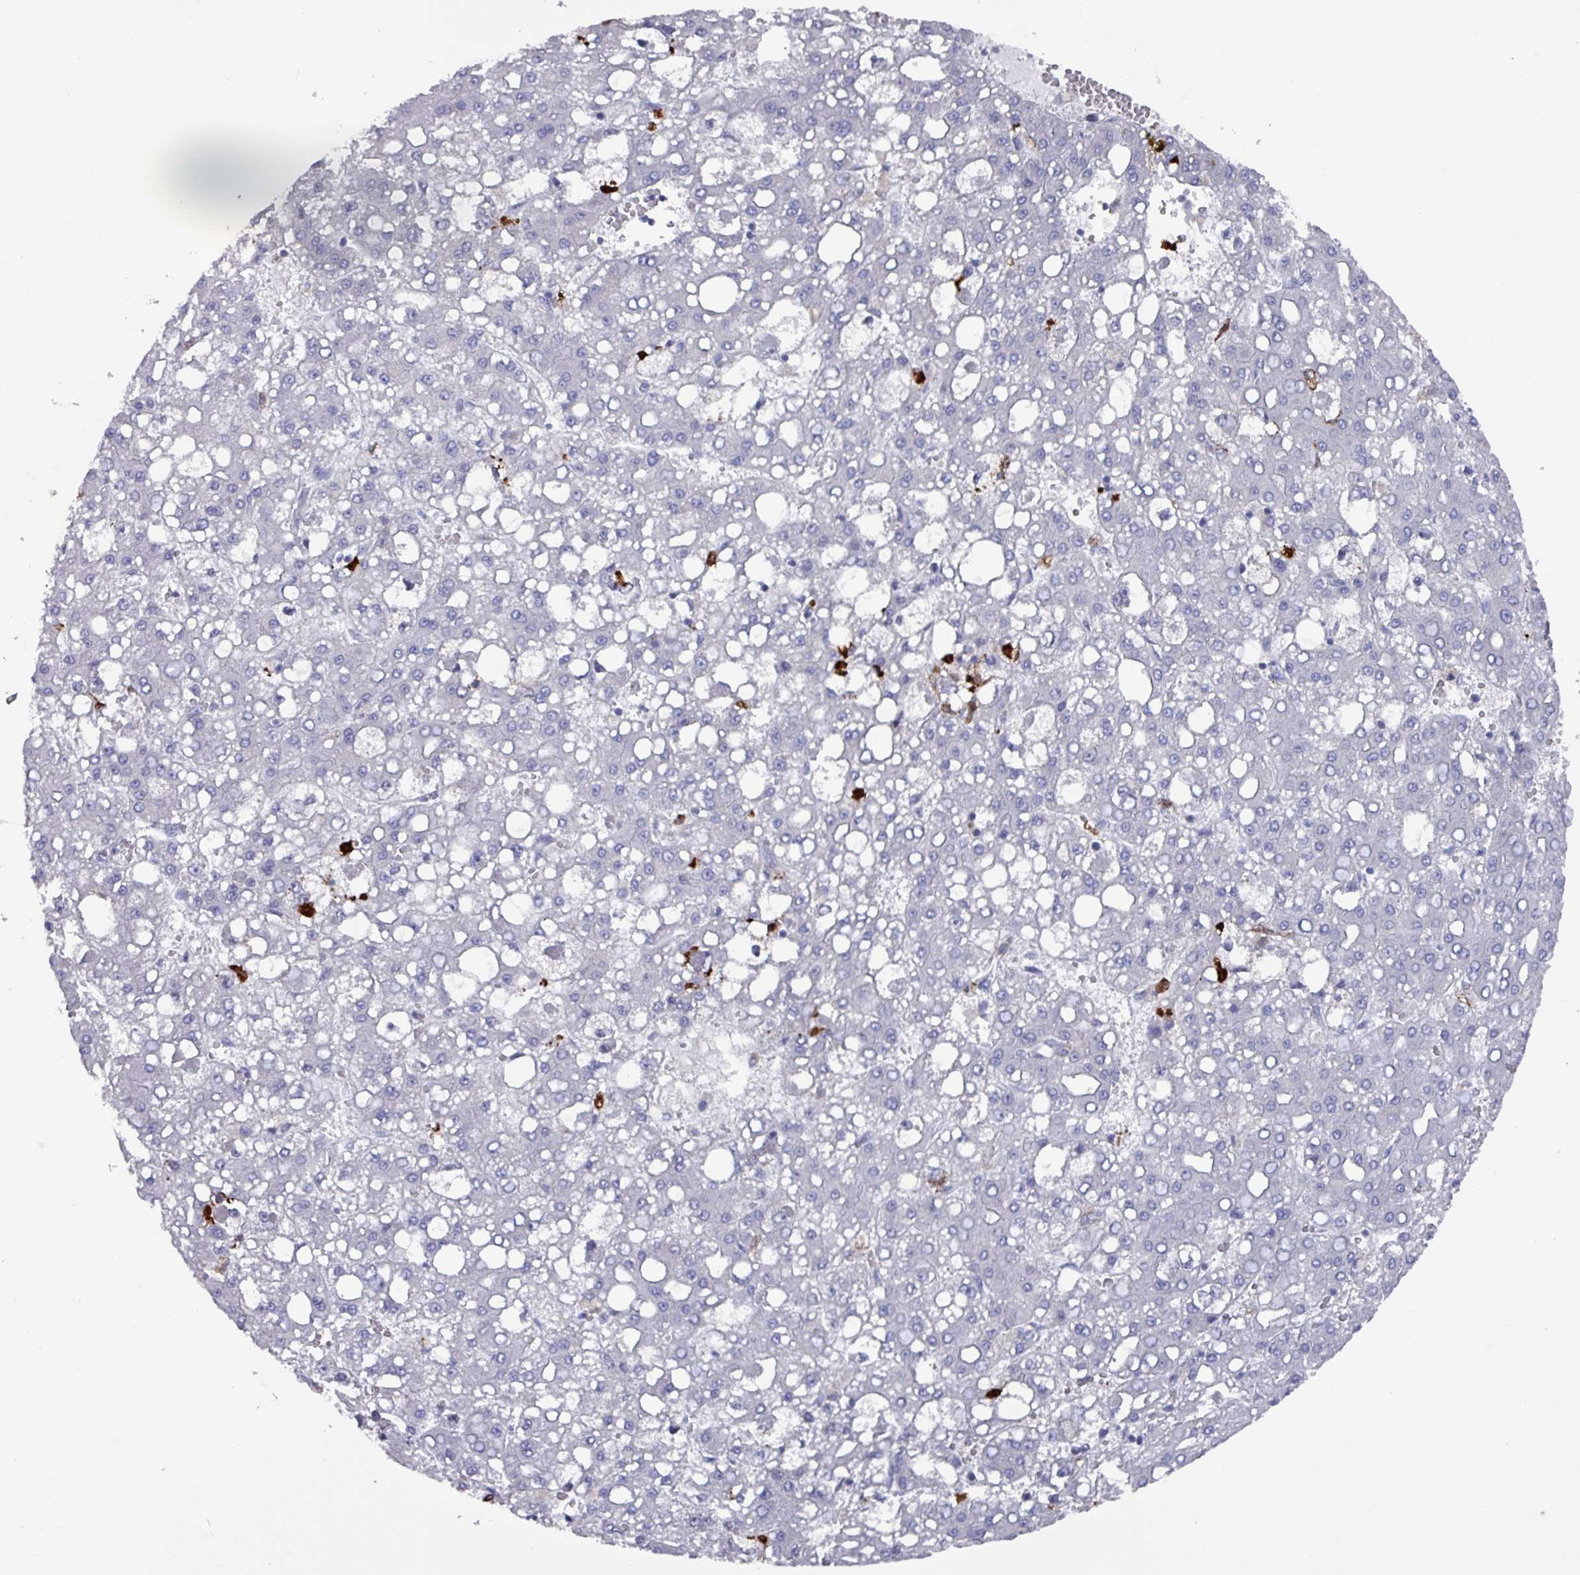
{"staining": {"intensity": "negative", "quantity": "none", "location": "none"}, "tissue": "liver cancer", "cell_type": "Tumor cells", "image_type": "cancer", "snomed": [{"axis": "morphology", "description": "Carcinoma, Hepatocellular, NOS"}, {"axis": "topography", "description": "Liver"}], "caption": "A high-resolution histopathology image shows immunohistochemistry (IHC) staining of liver cancer, which reveals no significant positivity in tumor cells.", "gene": "UQCC2", "patient": {"sex": "male", "age": 65}}